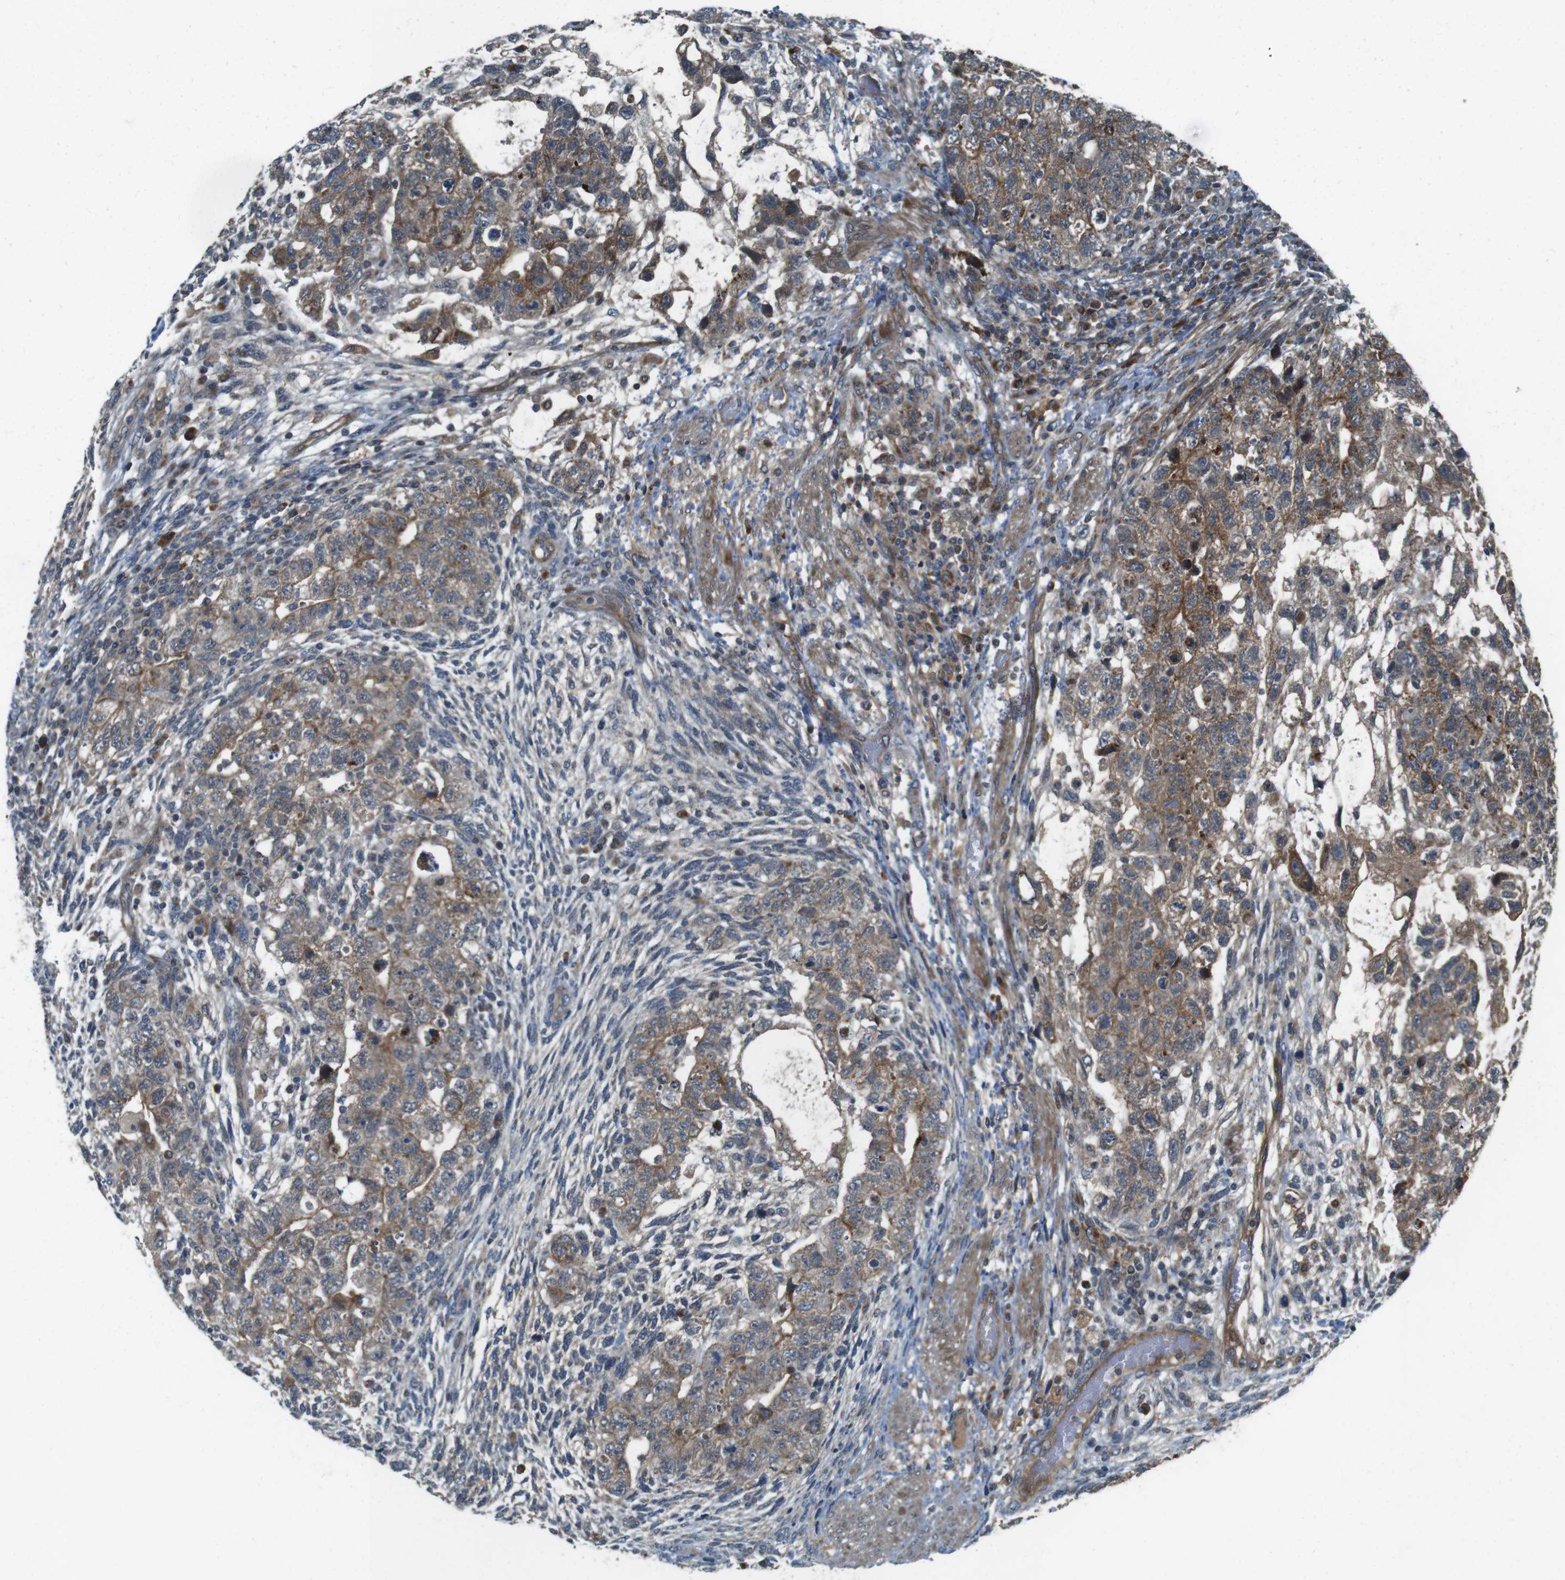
{"staining": {"intensity": "moderate", "quantity": ">75%", "location": "cytoplasmic/membranous"}, "tissue": "testis cancer", "cell_type": "Tumor cells", "image_type": "cancer", "snomed": [{"axis": "morphology", "description": "Normal tissue, NOS"}, {"axis": "morphology", "description": "Carcinoma, Embryonal, NOS"}, {"axis": "topography", "description": "Testis"}], "caption": "Immunohistochemistry (IHC) histopathology image of testis embryonal carcinoma stained for a protein (brown), which exhibits medium levels of moderate cytoplasmic/membranous staining in about >75% of tumor cells.", "gene": "IFFO2", "patient": {"sex": "male", "age": 36}}